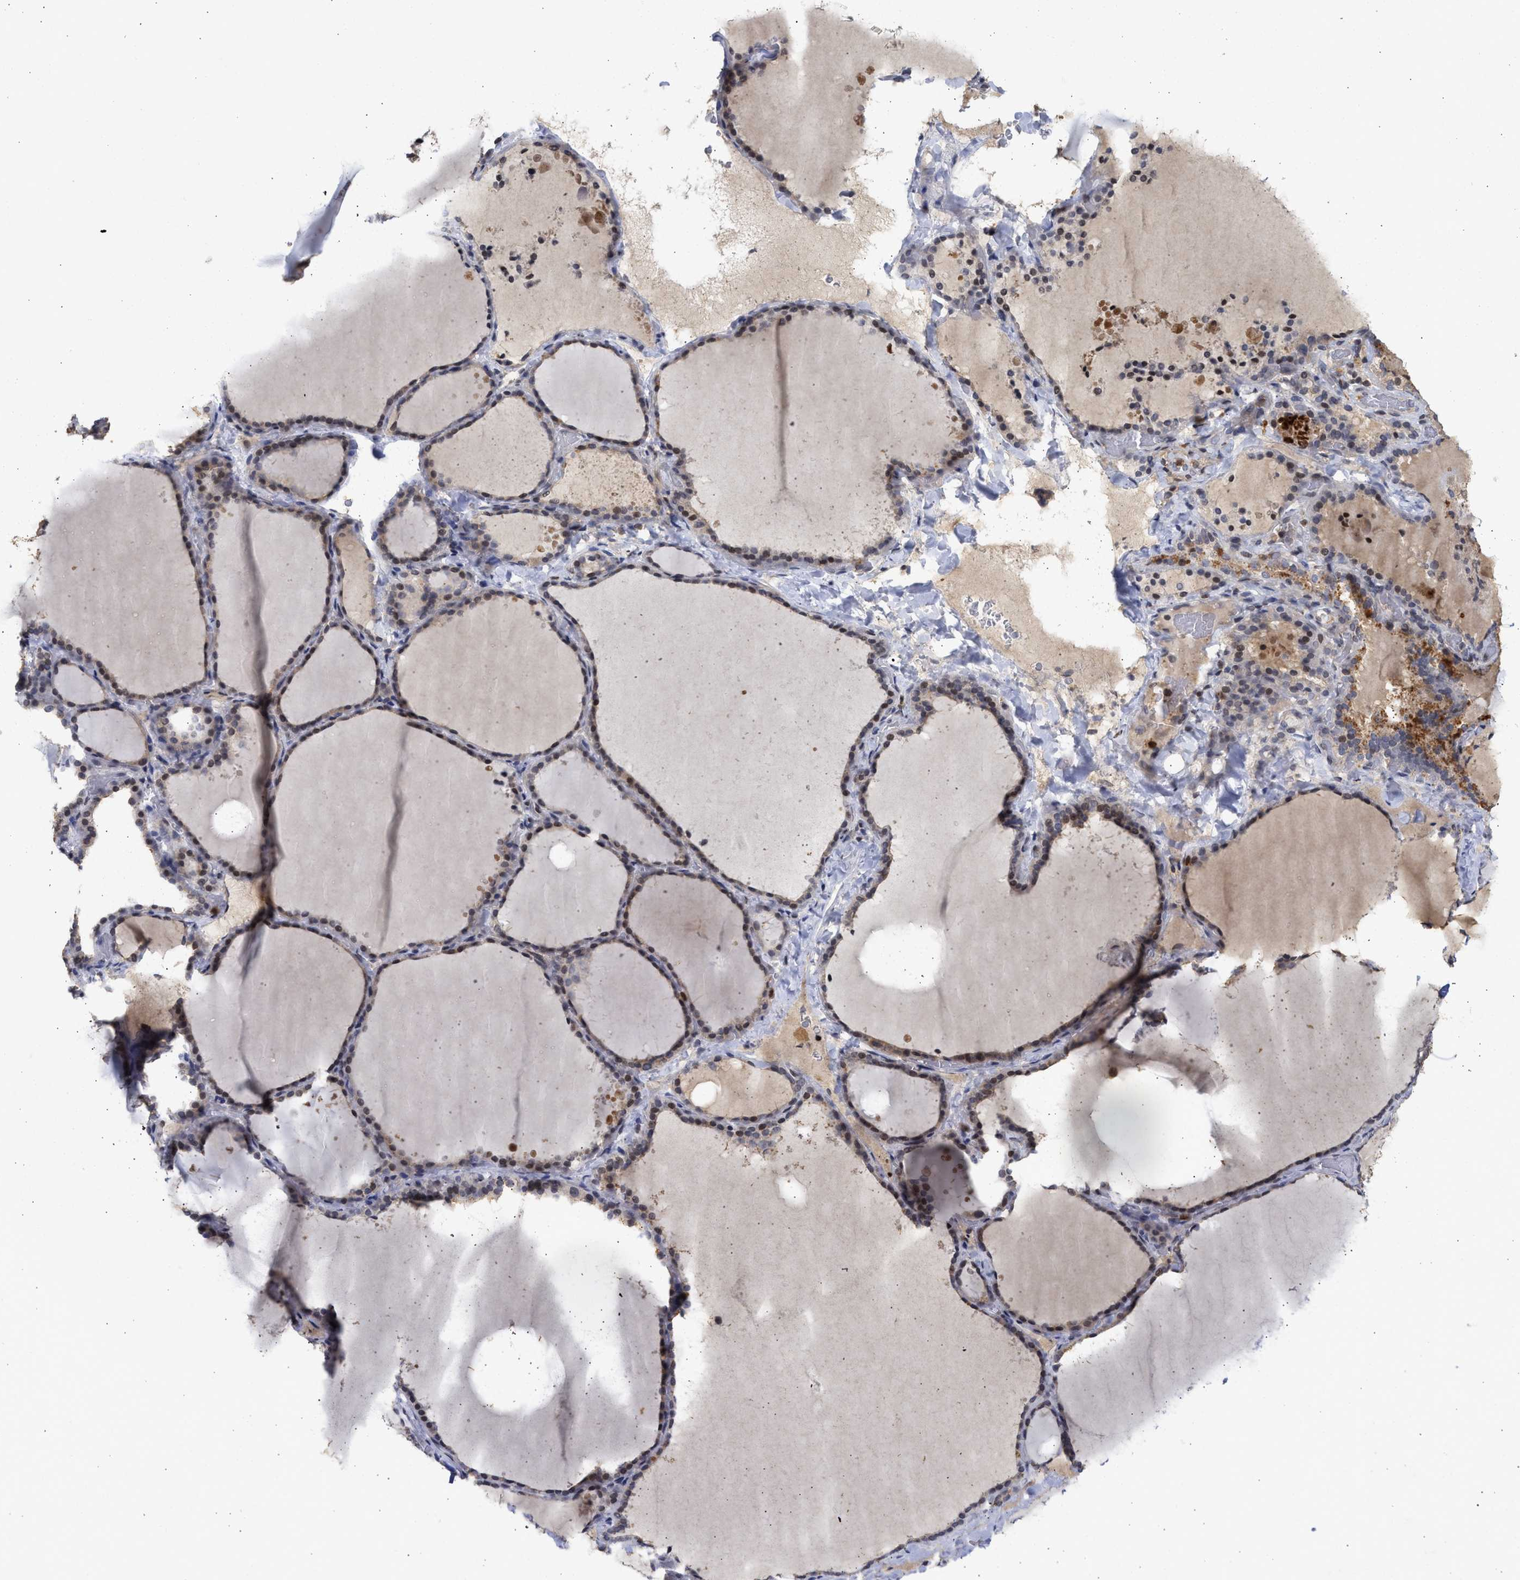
{"staining": {"intensity": "moderate", "quantity": "25%-75%", "location": "cytoplasmic/membranous,nuclear"}, "tissue": "thyroid gland", "cell_type": "Glandular cells", "image_type": "normal", "snomed": [{"axis": "morphology", "description": "Normal tissue, NOS"}, {"axis": "topography", "description": "Thyroid gland"}], "caption": "Glandular cells reveal medium levels of moderate cytoplasmic/membranous,nuclear expression in approximately 25%-75% of cells in benign thyroid gland. (brown staining indicates protein expression, while blue staining denotes nuclei).", "gene": "ENSG00000142539", "patient": {"sex": "female", "age": 28}}